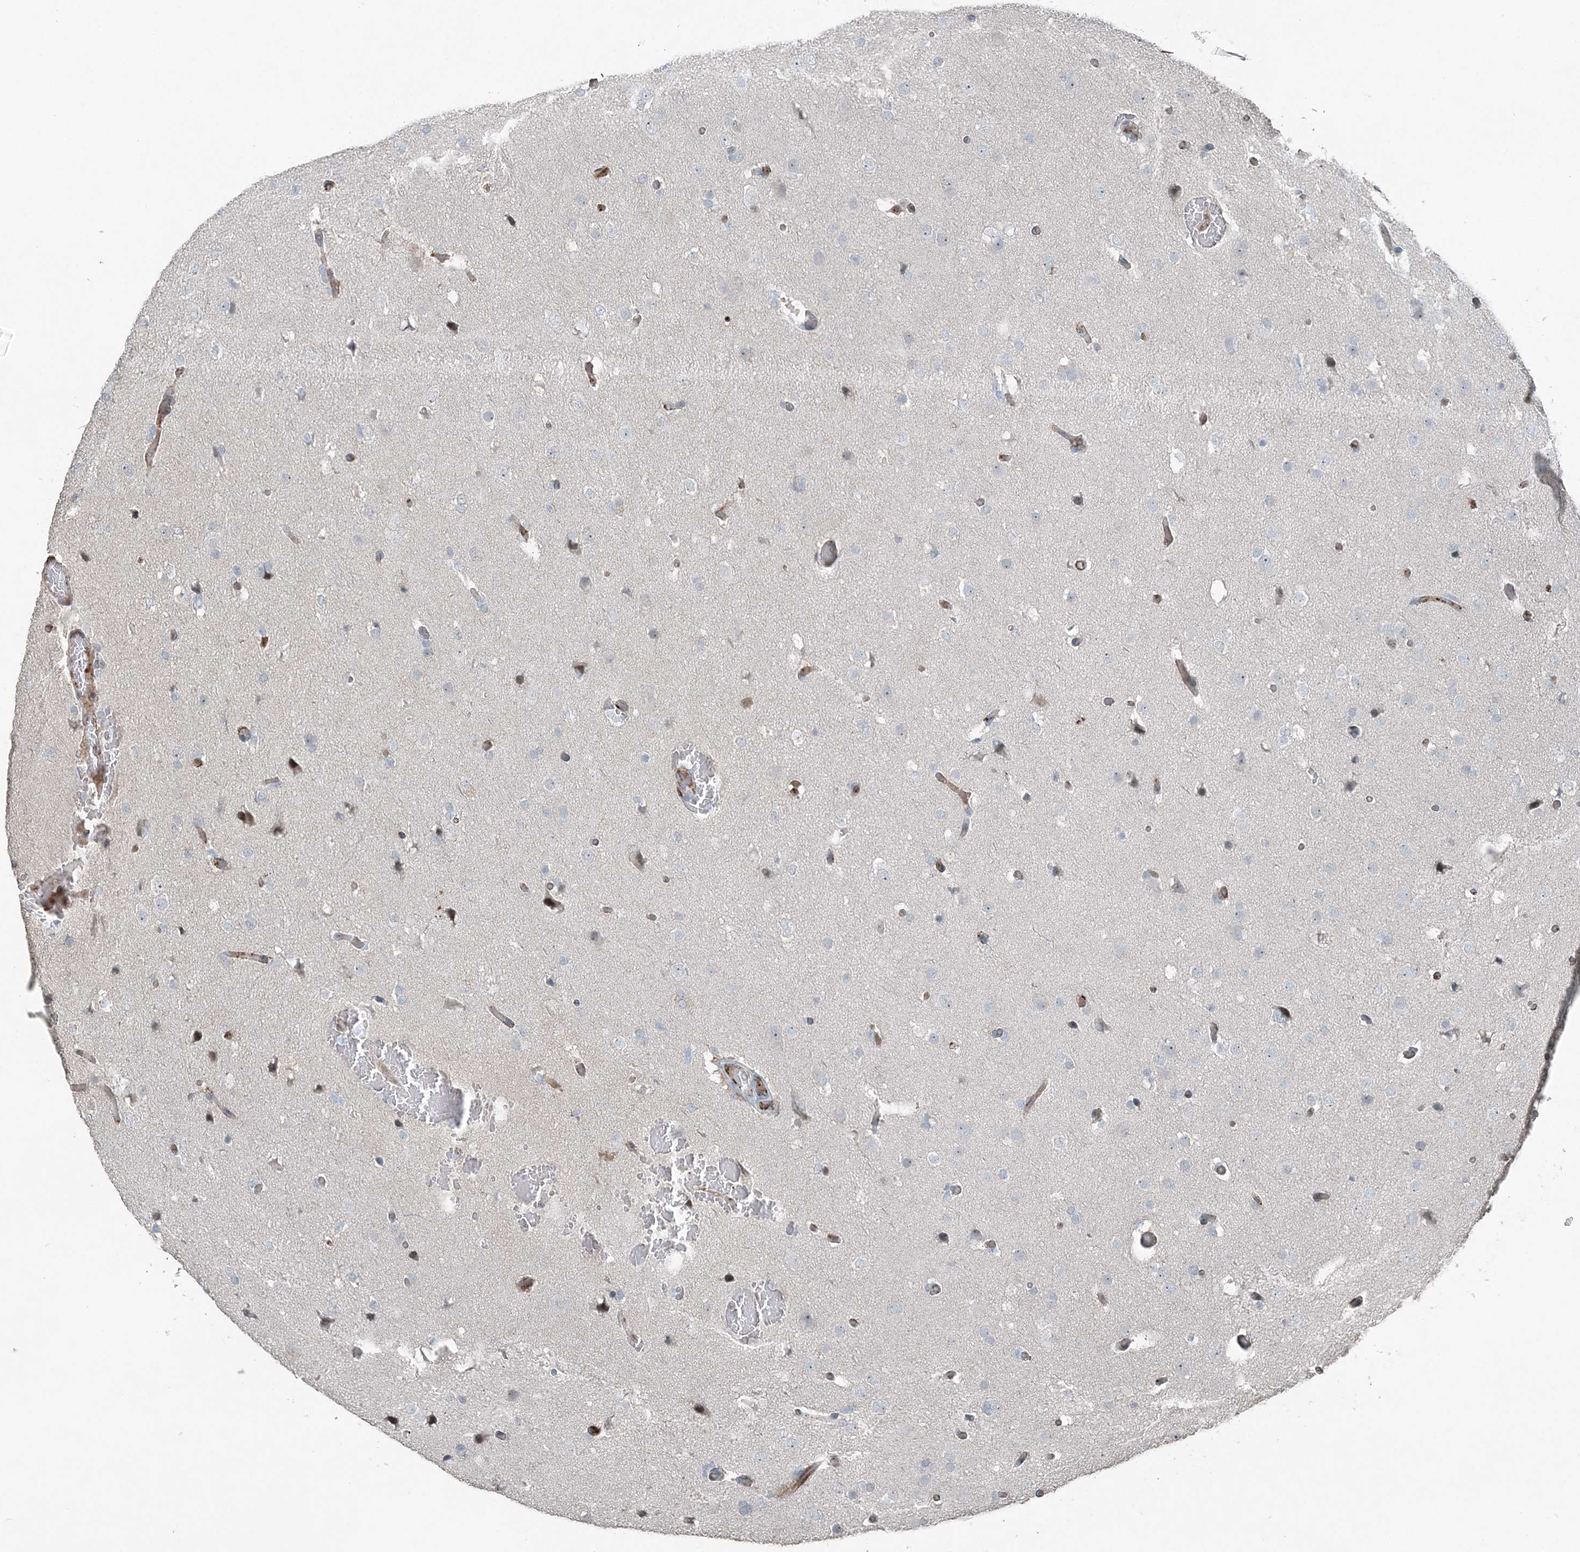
{"staining": {"intensity": "negative", "quantity": "none", "location": "none"}, "tissue": "glioma", "cell_type": "Tumor cells", "image_type": "cancer", "snomed": [{"axis": "morphology", "description": "Glioma, malignant, High grade"}, {"axis": "topography", "description": "Cerebral cortex"}], "caption": "The micrograph exhibits no staining of tumor cells in high-grade glioma (malignant).", "gene": "ELOVL7", "patient": {"sex": "female", "age": 36}}